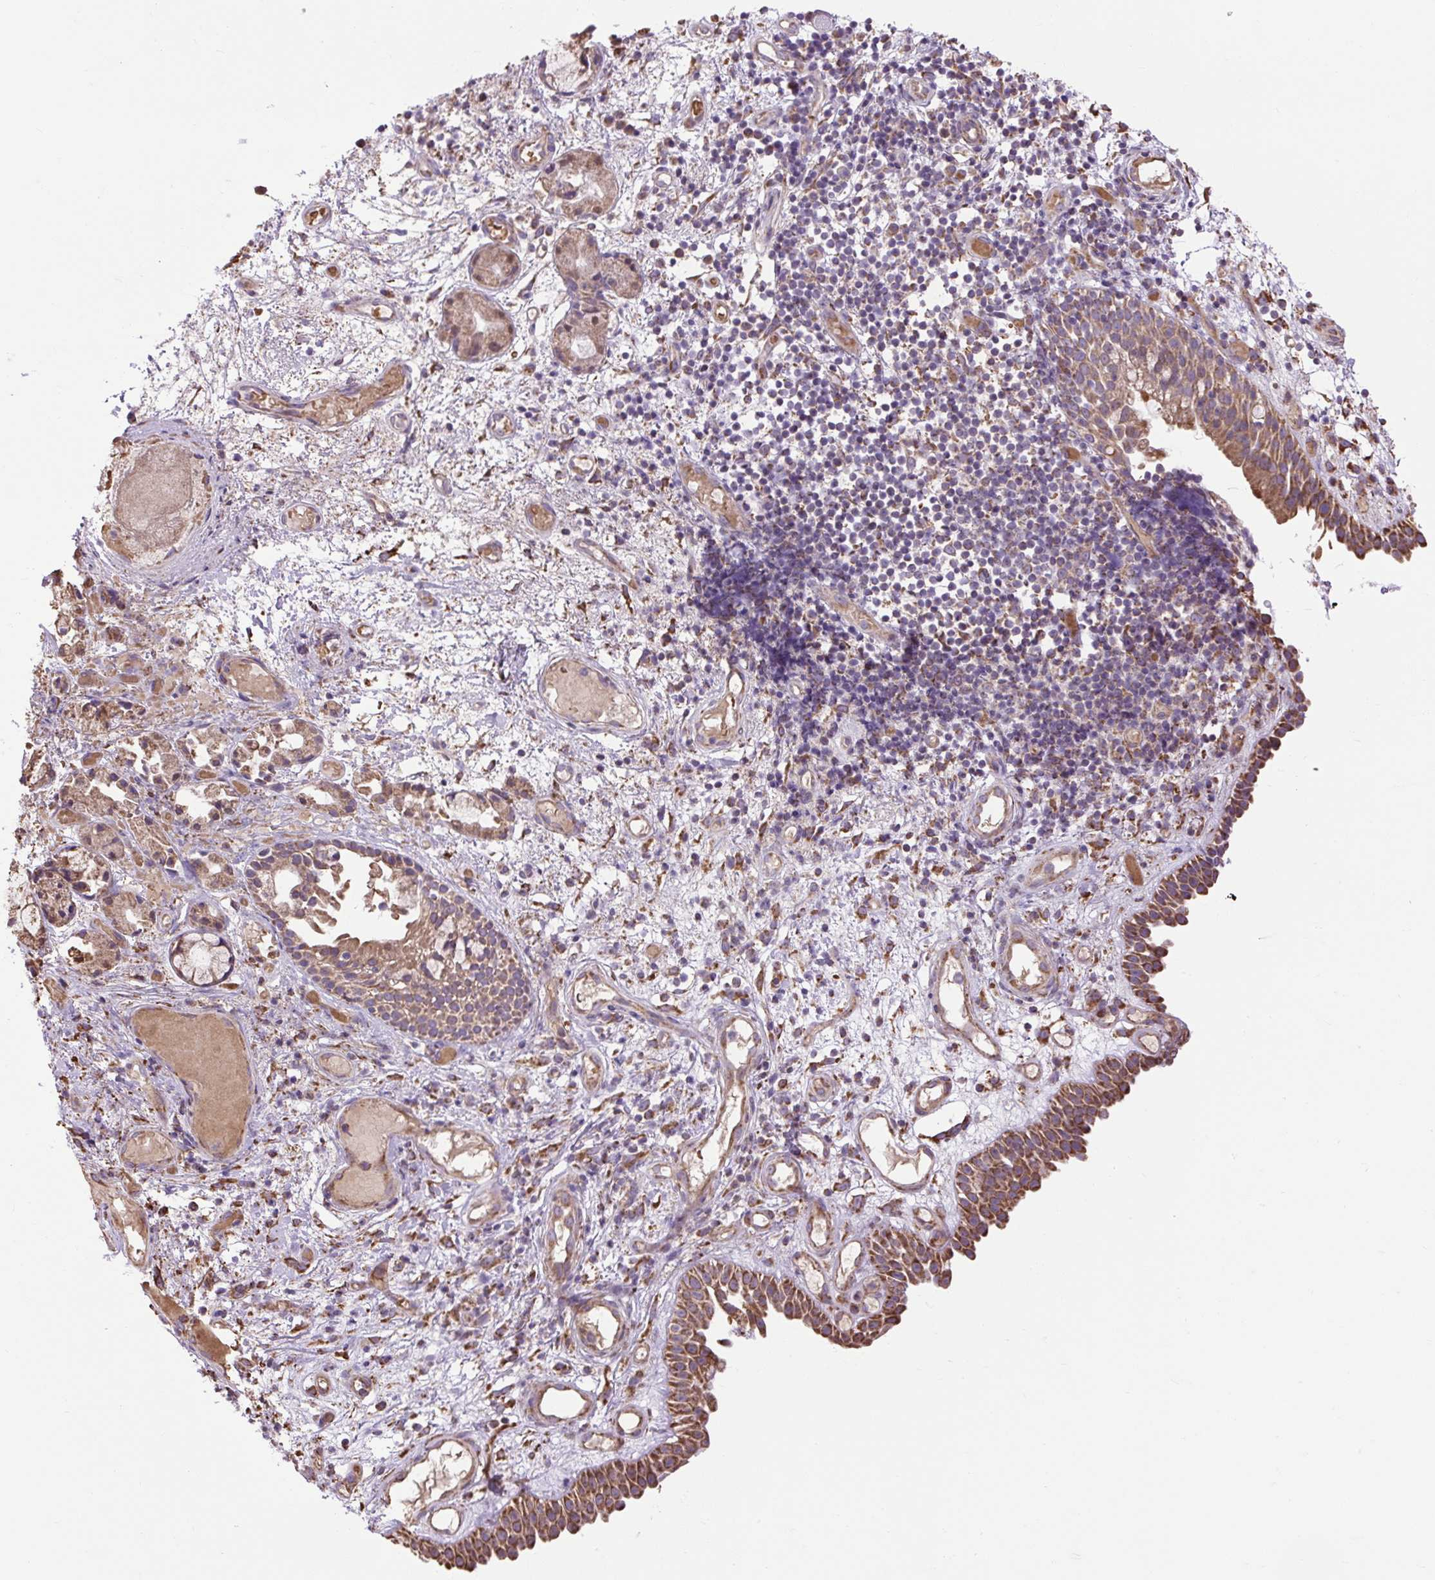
{"staining": {"intensity": "strong", "quantity": ">75%", "location": "cytoplasmic/membranous"}, "tissue": "nasopharynx", "cell_type": "Respiratory epithelial cells", "image_type": "normal", "snomed": [{"axis": "morphology", "description": "Normal tissue, NOS"}, {"axis": "morphology", "description": "Inflammation, NOS"}, {"axis": "topography", "description": "Nasopharynx"}], "caption": "Strong cytoplasmic/membranous positivity for a protein is identified in about >75% of respiratory epithelial cells of benign nasopharynx using IHC.", "gene": "PLCG1", "patient": {"sex": "male", "age": 54}}